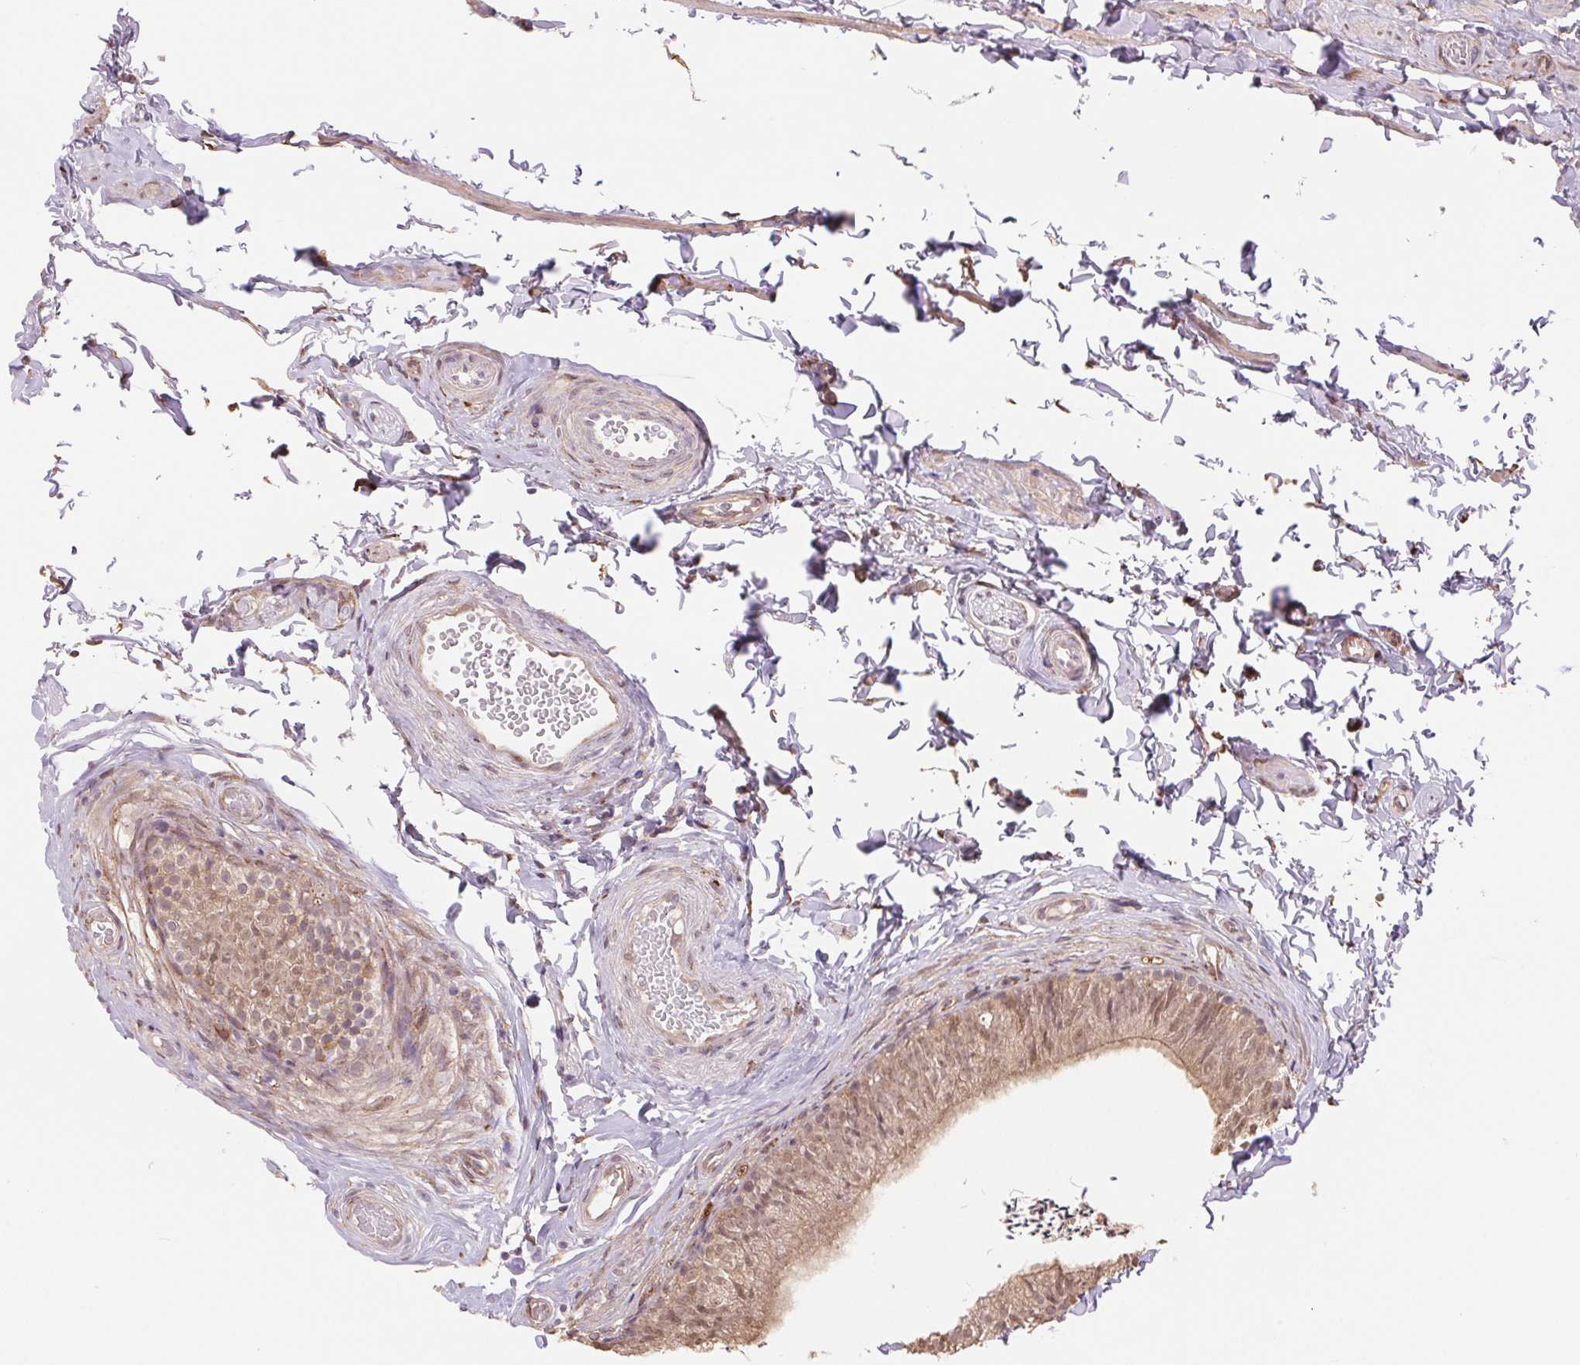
{"staining": {"intensity": "weak", "quantity": "25%-75%", "location": "cytoplasmic/membranous"}, "tissue": "epididymis", "cell_type": "Glandular cells", "image_type": "normal", "snomed": [{"axis": "morphology", "description": "Normal tissue, NOS"}, {"axis": "topography", "description": "Epididymis, spermatic cord, NOS"}, {"axis": "topography", "description": "Epididymis"}, {"axis": "topography", "description": "Peripheral nerve tissue"}], "caption": "Epididymis stained with immunohistochemistry demonstrates weak cytoplasmic/membranous positivity in approximately 25%-75% of glandular cells. Nuclei are stained in blue.", "gene": "FKBP10", "patient": {"sex": "male", "age": 29}}